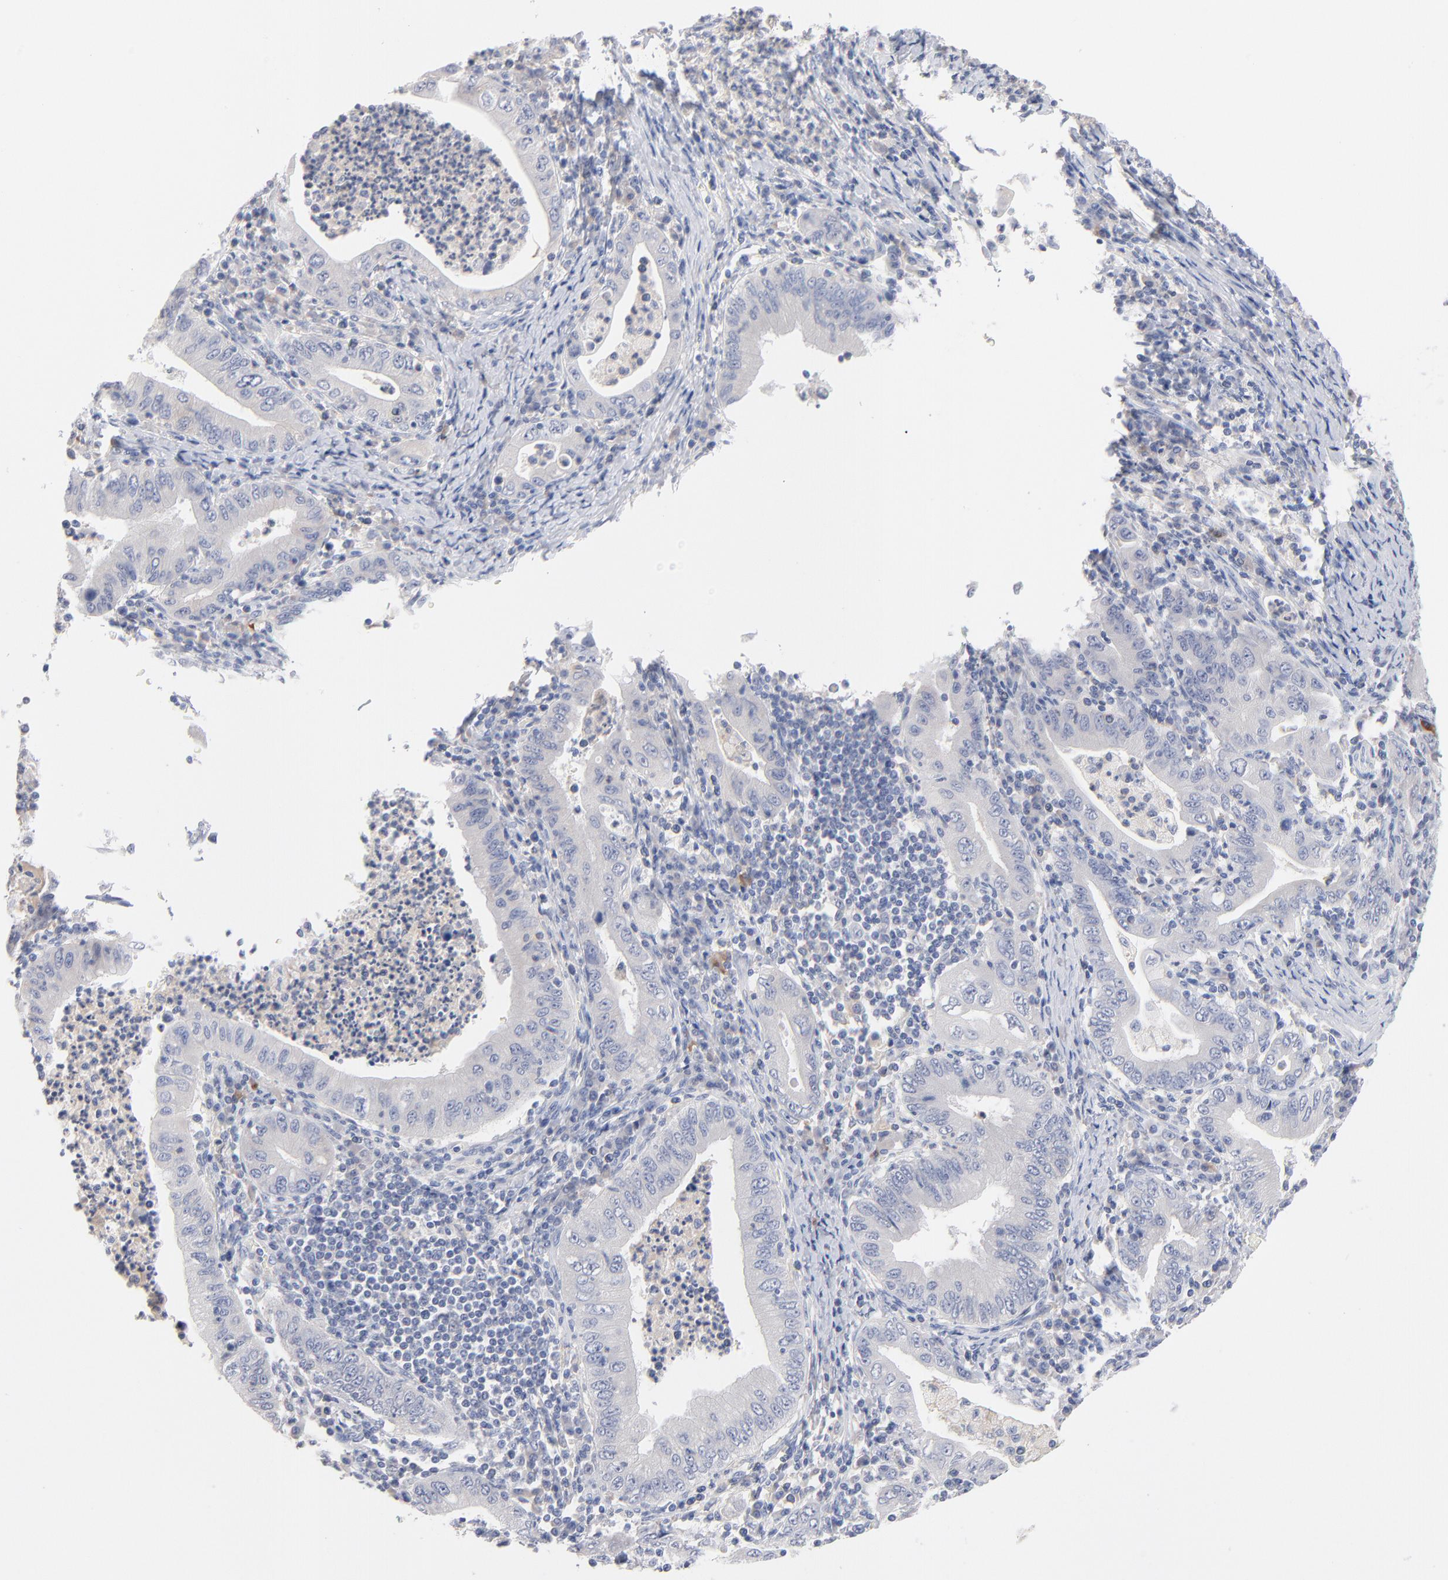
{"staining": {"intensity": "negative", "quantity": "none", "location": "none"}, "tissue": "stomach cancer", "cell_type": "Tumor cells", "image_type": "cancer", "snomed": [{"axis": "morphology", "description": "Normal tissue, NOS"}, {"axis": "morphology", "description": "Adenocarcinoma, NOS"}, {"axis": "topography", "description": "Esophagus"}, {"axis": "topography", "description": "Stomach, upper"}, {"axis": "topography", "description": "Peripheral nerve tissue"}], "caption": "A photomicrograph of stomach adenocarcinoma stained for a protein reveals no brown staining in tumor cells. The staining was performed using DAB to visualize the protein expression in brown, while the nuclei were stained in blue with hematoxylin (Magnification: 20x).", "gene": "F12", "patient": {"sex": "male", "age": 62}}